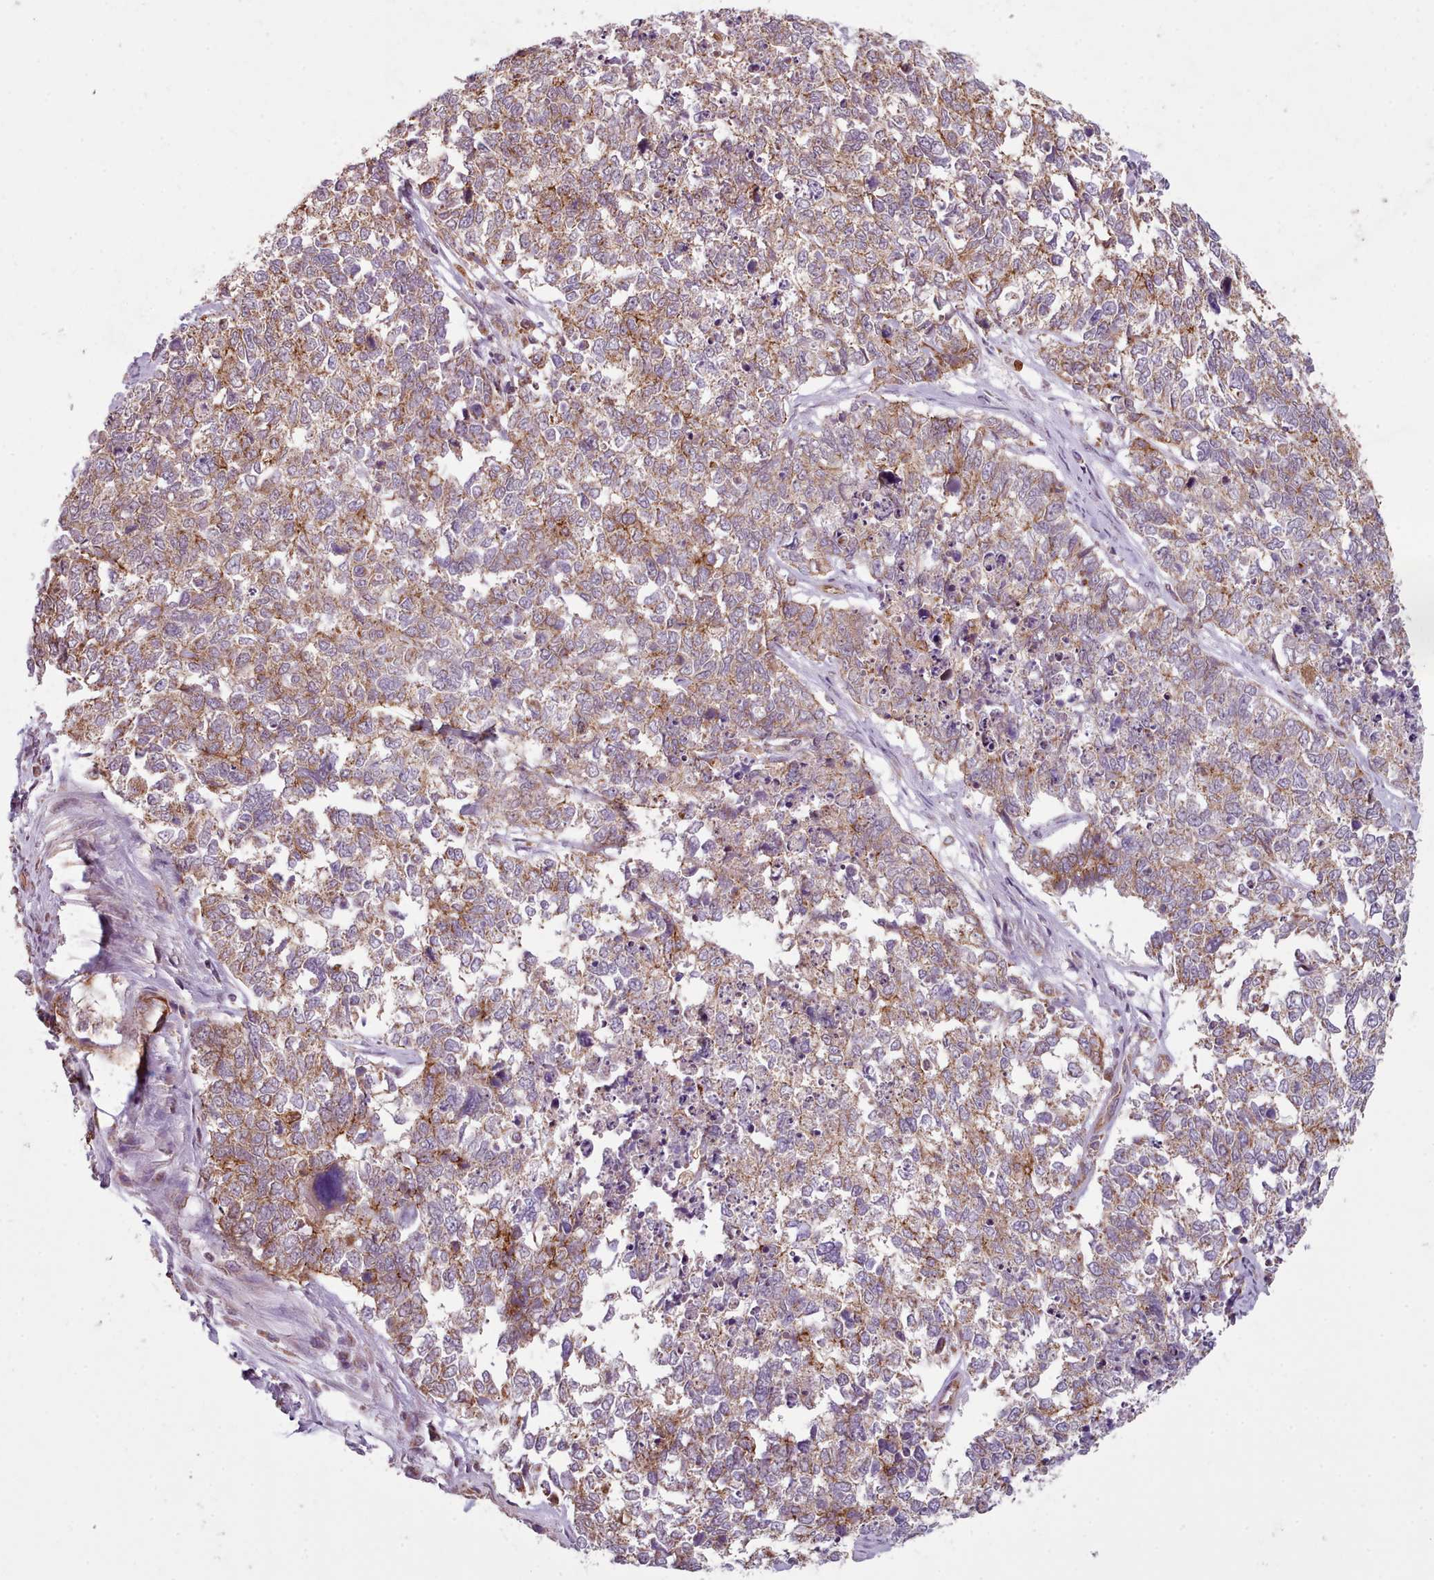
{"staining": {"intensity": "moderate", "quantity": ">75%", "location": "cytoplasmic/membranous"}, "tissue": "cervical cancer", "cell_type": "Tumor cells", "image_type": "cancer", "snomed": [{"axis": "morphology", "description": "Squamous cell carcinoma, NOS"}, {"axis": "topography", "description": "Cervix"}], "caption": "IHC histopathology image of neoplastic tissue: human cervical cancer stained using immunohistochemistry demonstrates medium levels of moderate protein expression localized specifically in the cytoplasmic/membranous of tumor cells, appearing as a cytoplasmic/membranous brown color.", "gene": "MRPL46", "patient": {"sex": "female", "age": 63}}